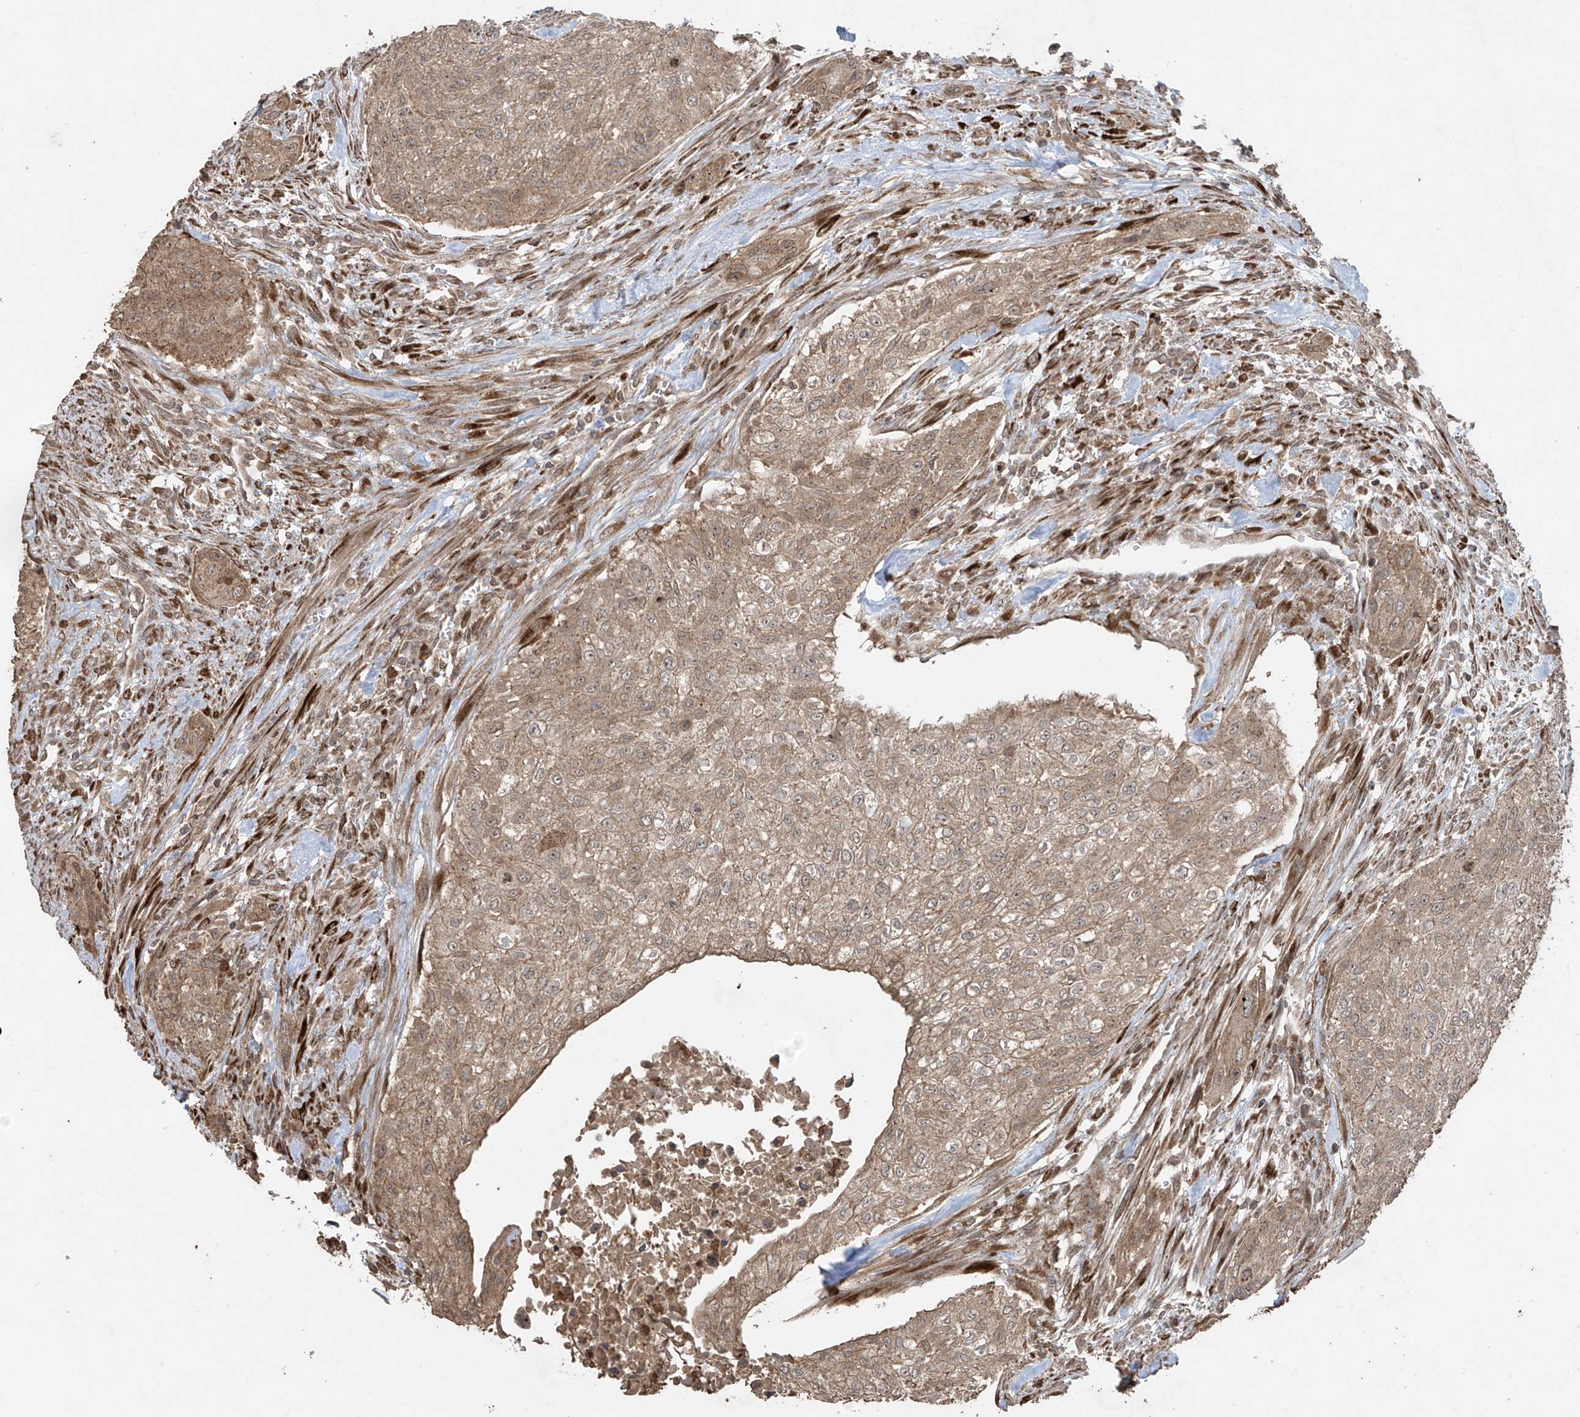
{"staining": {"intensity": "moderate", "quantity": ">75%", "location": "cytoplasmic/membranous"}, "tissue": "urothelial cancer", "cell_type": "Tumor cells", "image_type": "cancer", "snomed": [{"axis": "morphology", "description": "Urothelial carcinoma, High grade"}, {"axis": "topography", "description": "Urinary bladder"}], "caption": "Brown immunohistochemical staining in human high-grade urothelial carcinoma shows moderate cytoplasmic/membranous staining in approximately >75% of tumor cells.", "gene": "PGPEP1", "patient": {"sex": "male", "age": 35}}